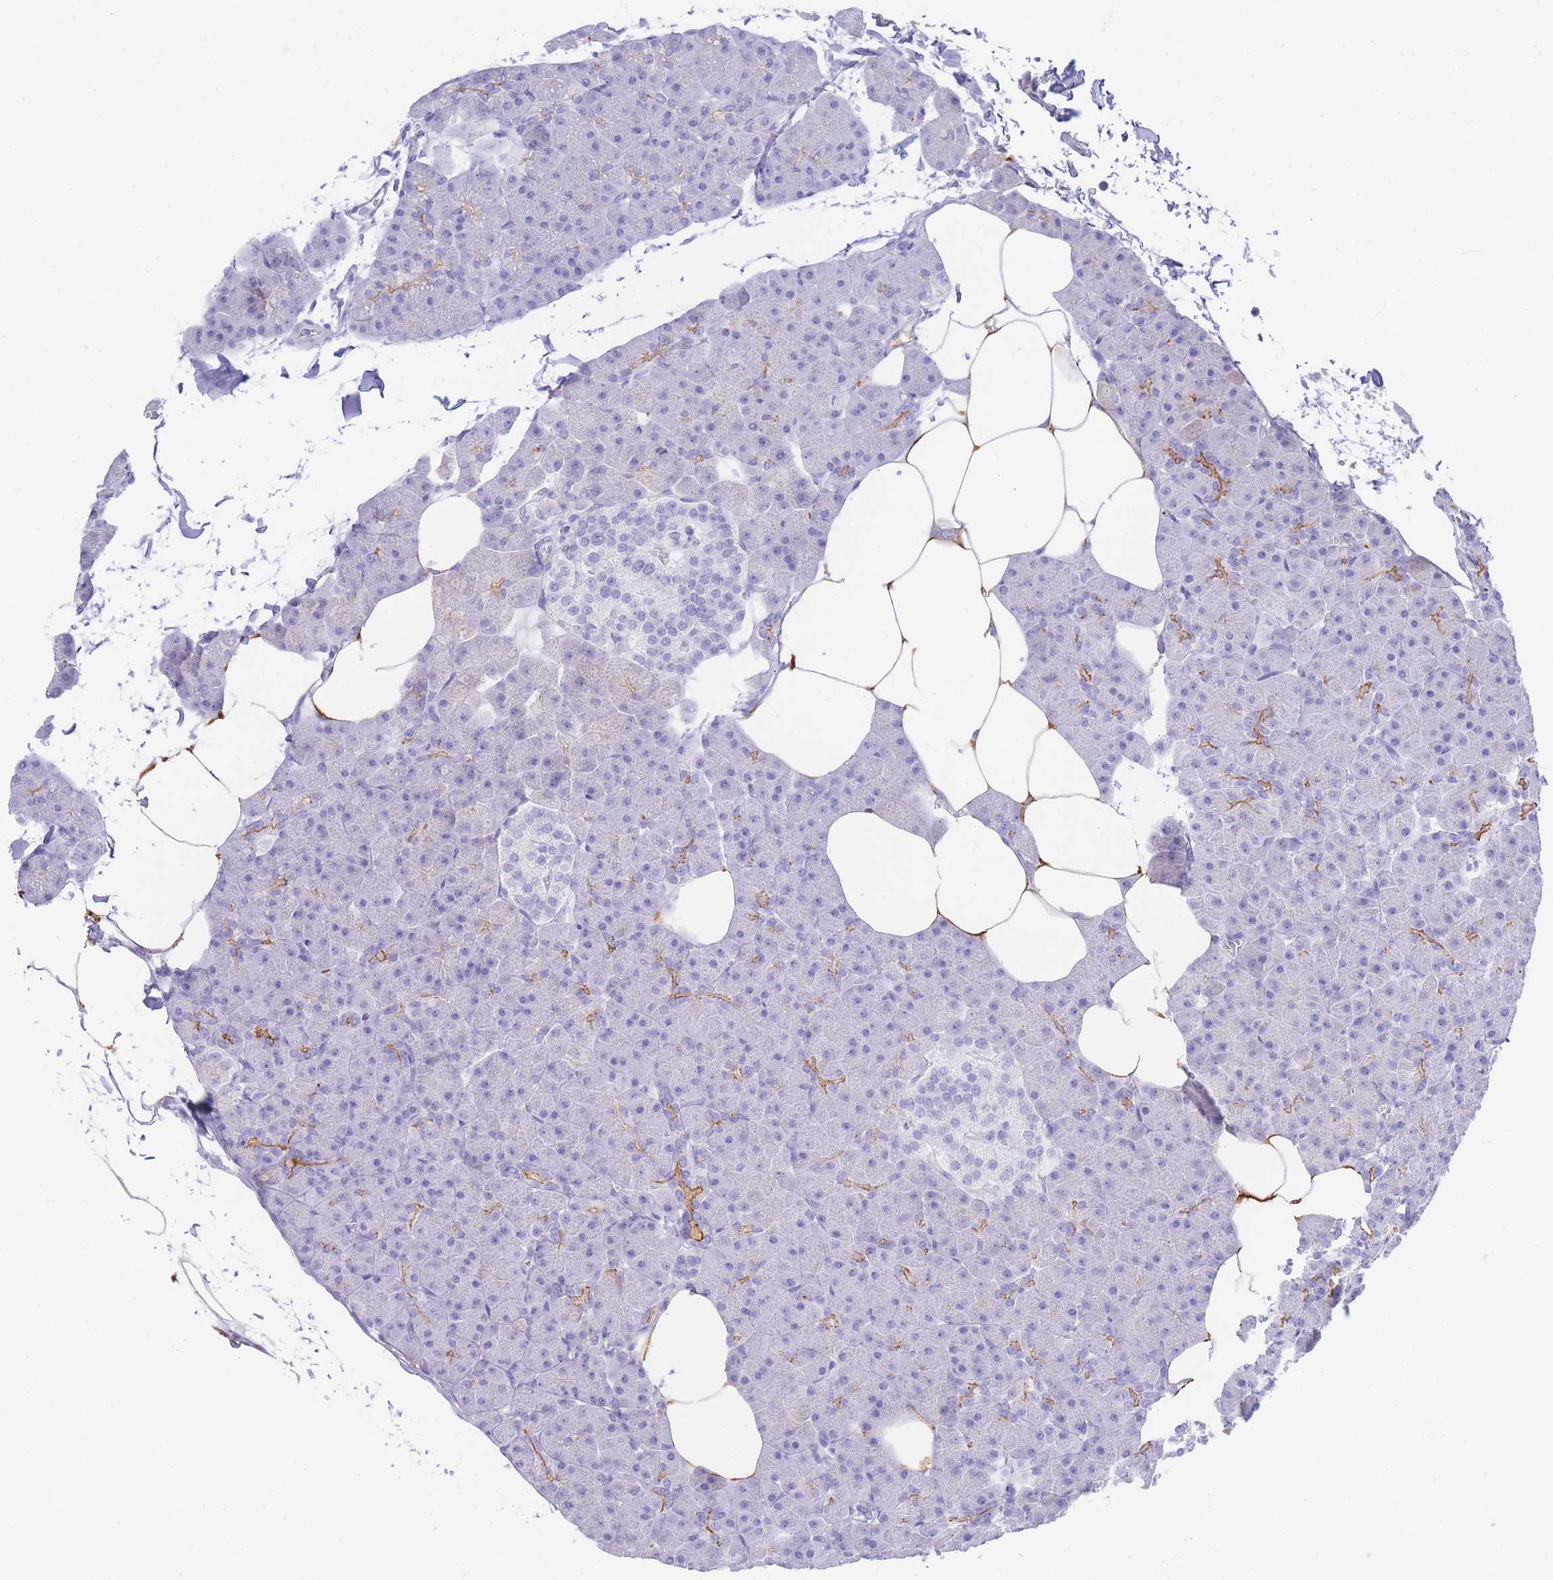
{"staining": {"intensity": "negative", "quantity": "none", "location": "none"}, "tissue": "pancreas", "cell_type": "Exocrine glandular cells", "image_type": "normal", "snomed": [{"axis": "morphology", "description": "Normal tissue, NOS"}, {"axis": "topography", "description": "Pancreas"}], "caption": "Immunohistochemical staining of normal pancreas reveals no significant staining in exocrine glandular cells. (Immunohistochemistry (ihc), brightfield microscopy, high magnification).", "gene": "LRRC37A2", "patient": {"sex": "male", "age": 35}}